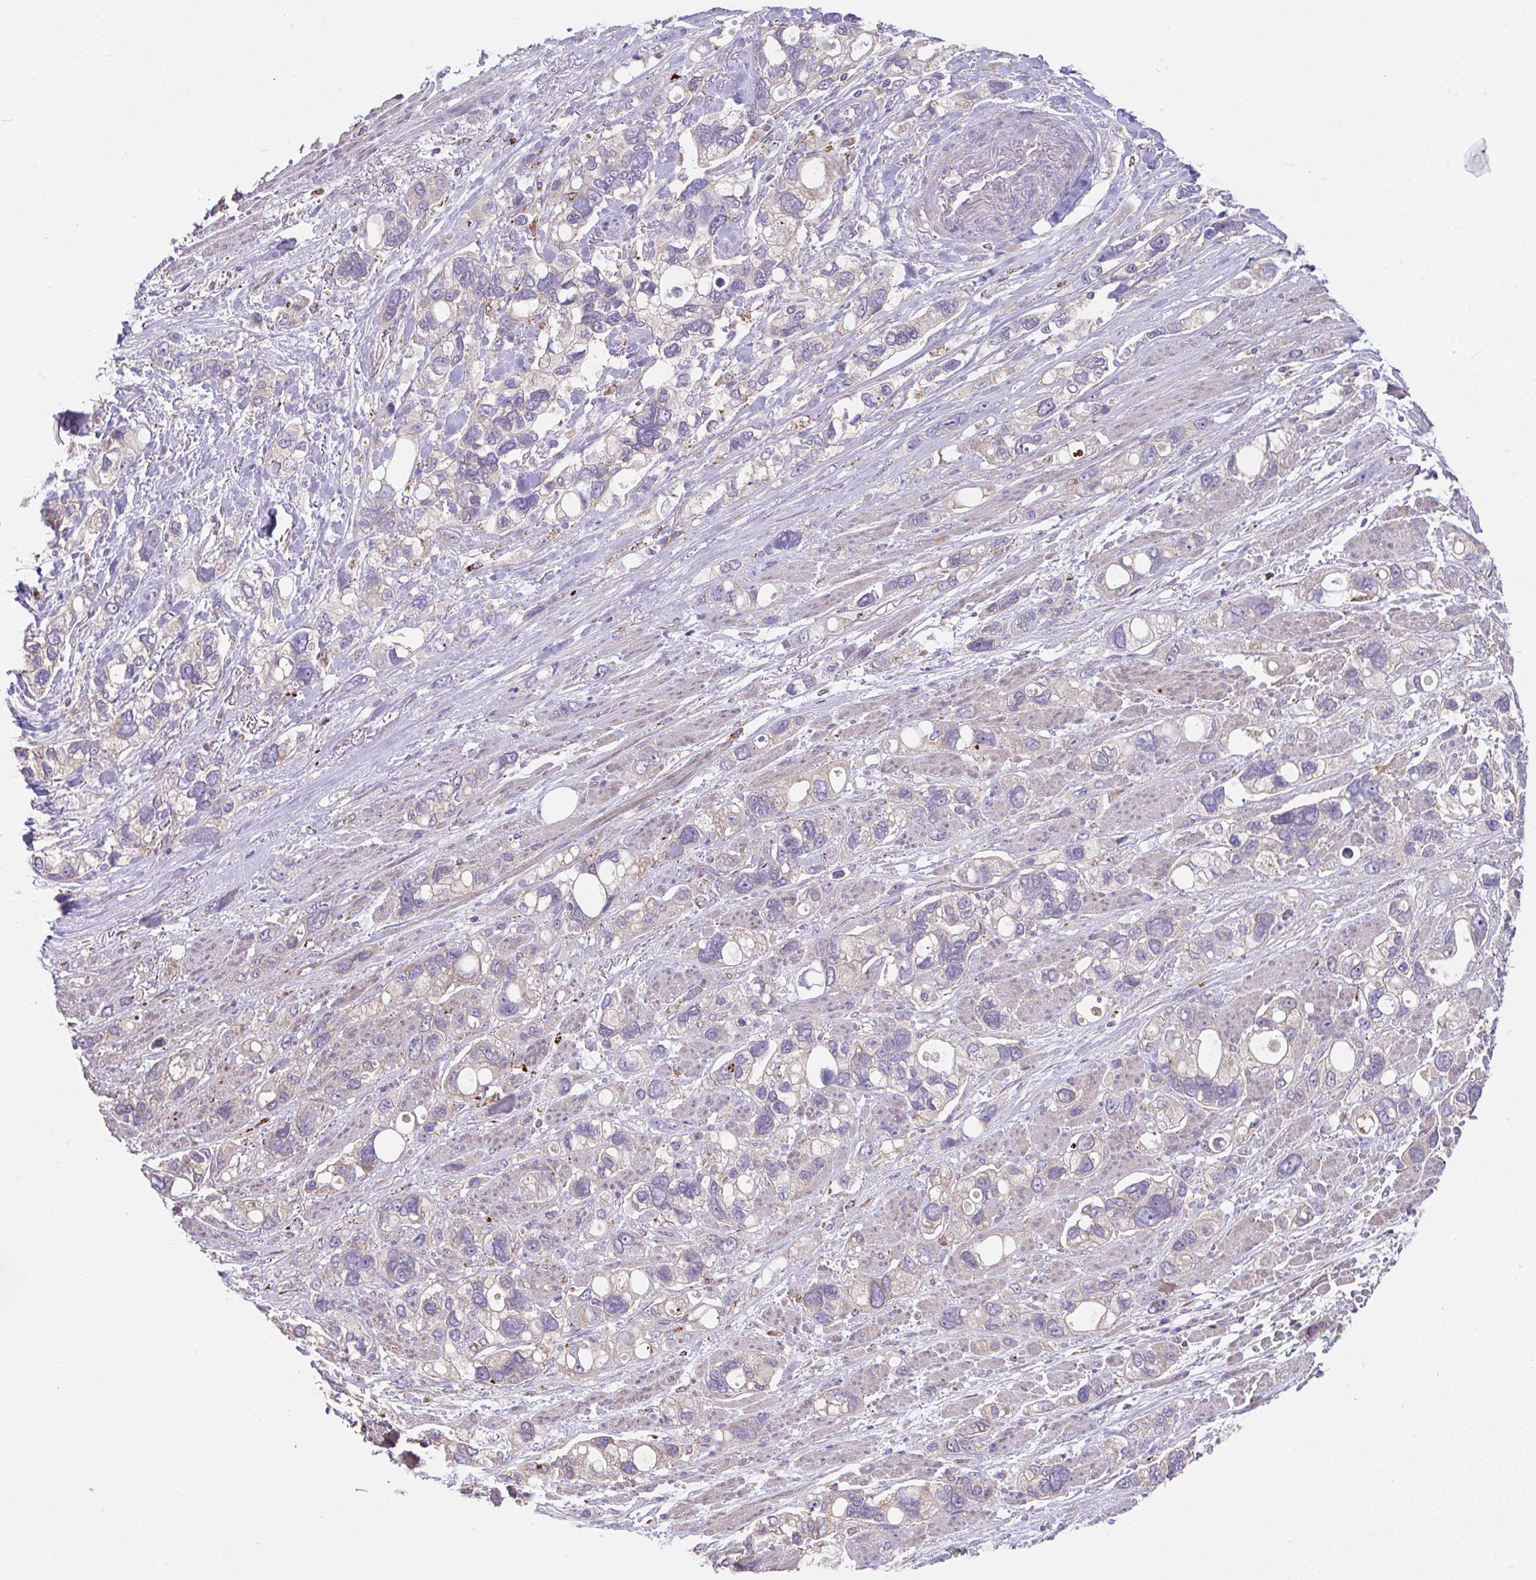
{"staining": {"intensity": "negative", "quantity": "none", "location": "none"}, "tissue": "stomach cancer", "cell_type": "Tumor cells", "image_type": "cancer", "snomed": [{"axis": "morphology", "description": "Adenocarcinoma, NOS"}, {"axis": "topography", "description": "Stomach, upper"}], "caption": "Tumor cells are negative for brown protein staining in stomach cancer (adenocarcinoma).", "gene": "RALBP1", "patient": {"sex": "female", "age": 81}}